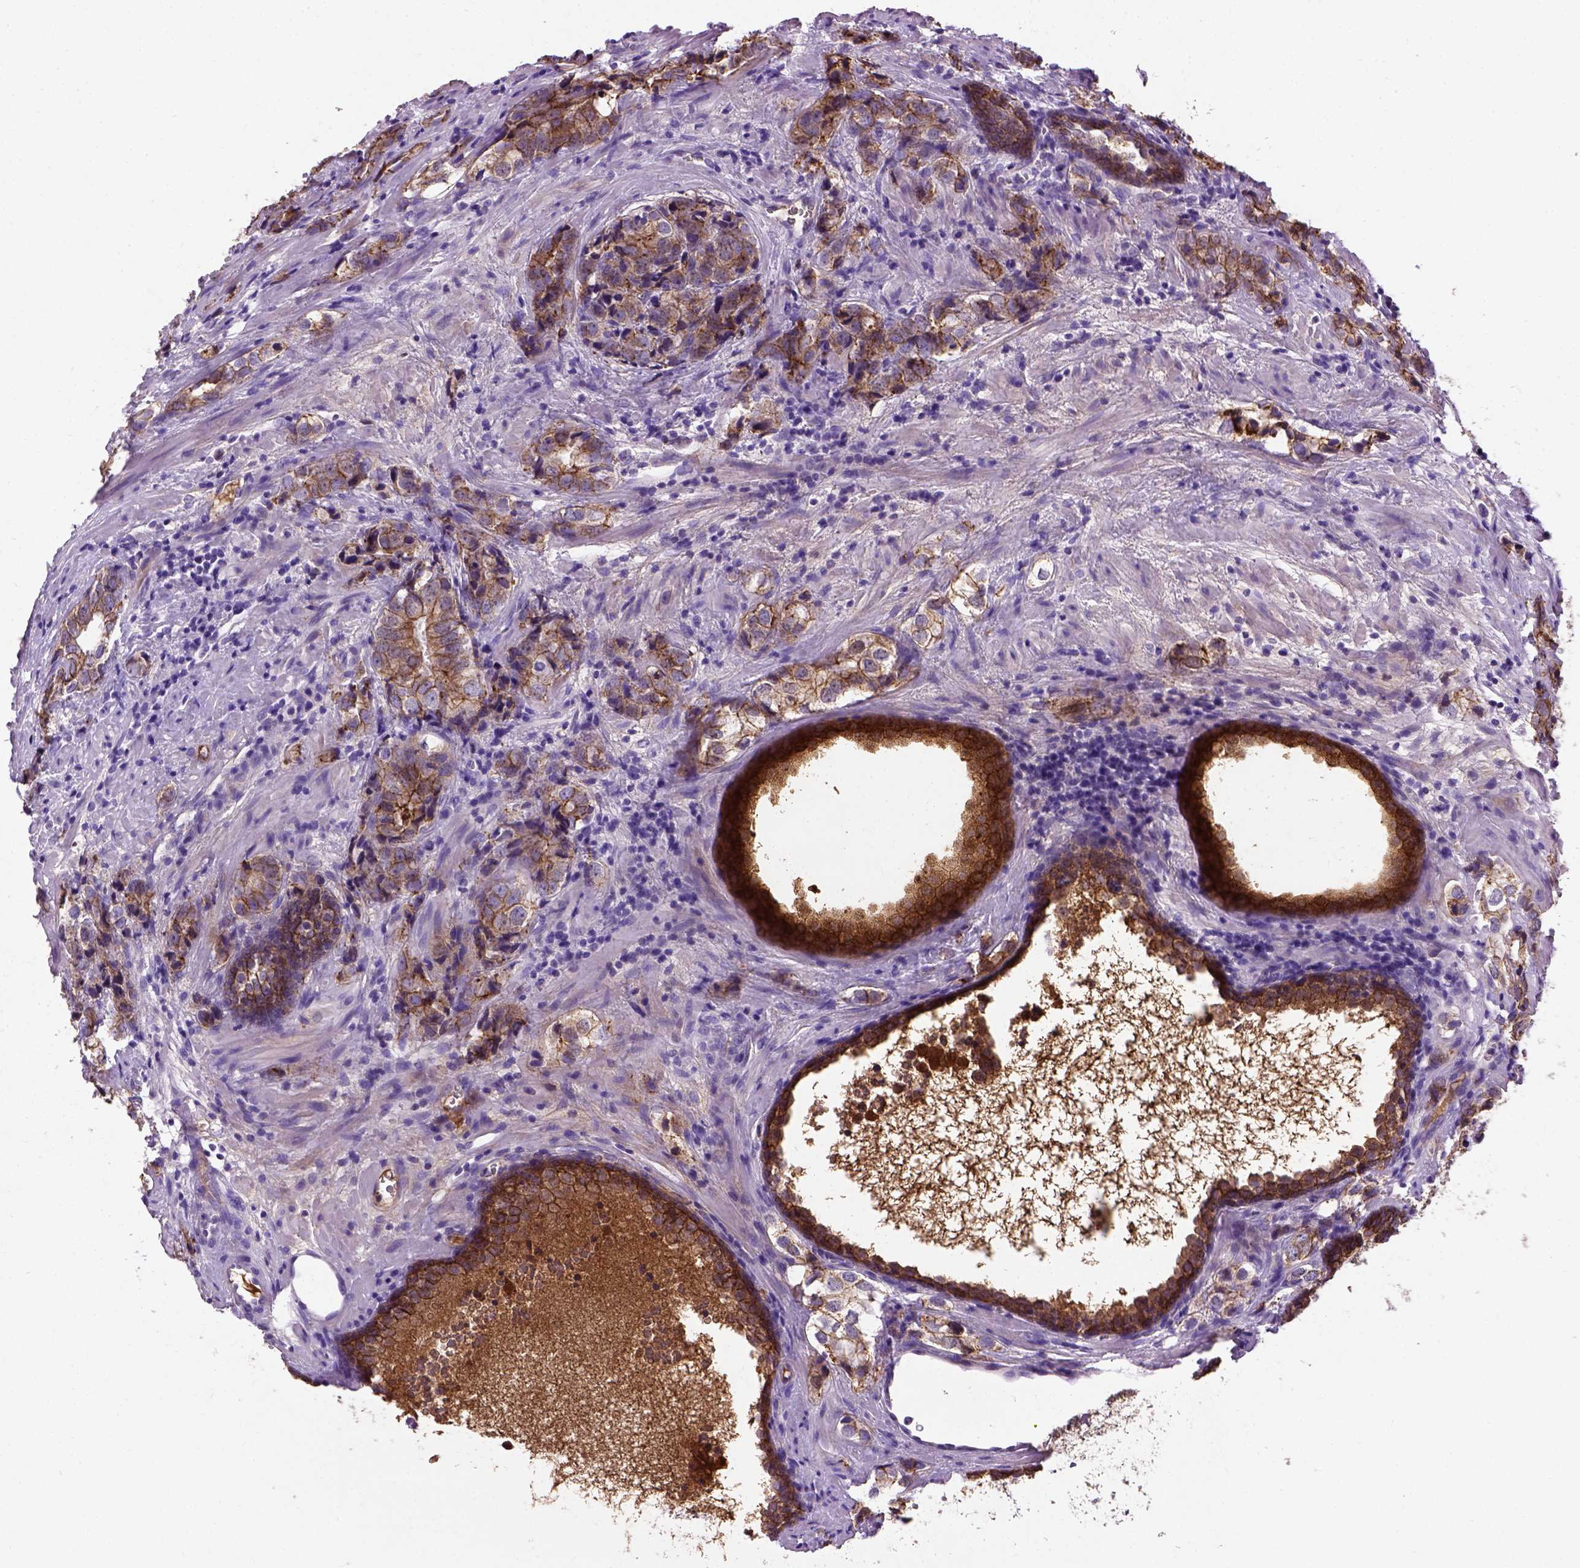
{"staining": {"intensity": "strong", "quantity": ">75%", "location": "cytoplasmic/membranous"}, "tissue": "prostate cancer", "cell_type": "Tumor cells", "image_type": "cancer", "snomed": [{"axis": "morphology", "description": "Adenocarcinoma, NOS"}, {"axis": "topography", "description": "Prostate and seminal vesicle, NOS"}], "caption": "Adenocarcinoma (prostate) was stained to show a protein in brown. There is high levels of strong cytoplasmic/membranous positivity in about >75% of tumor cells. Nuclei are stained in blue.", "gene": "CDH1", "patient": {"sex": "male", "age": 63}}